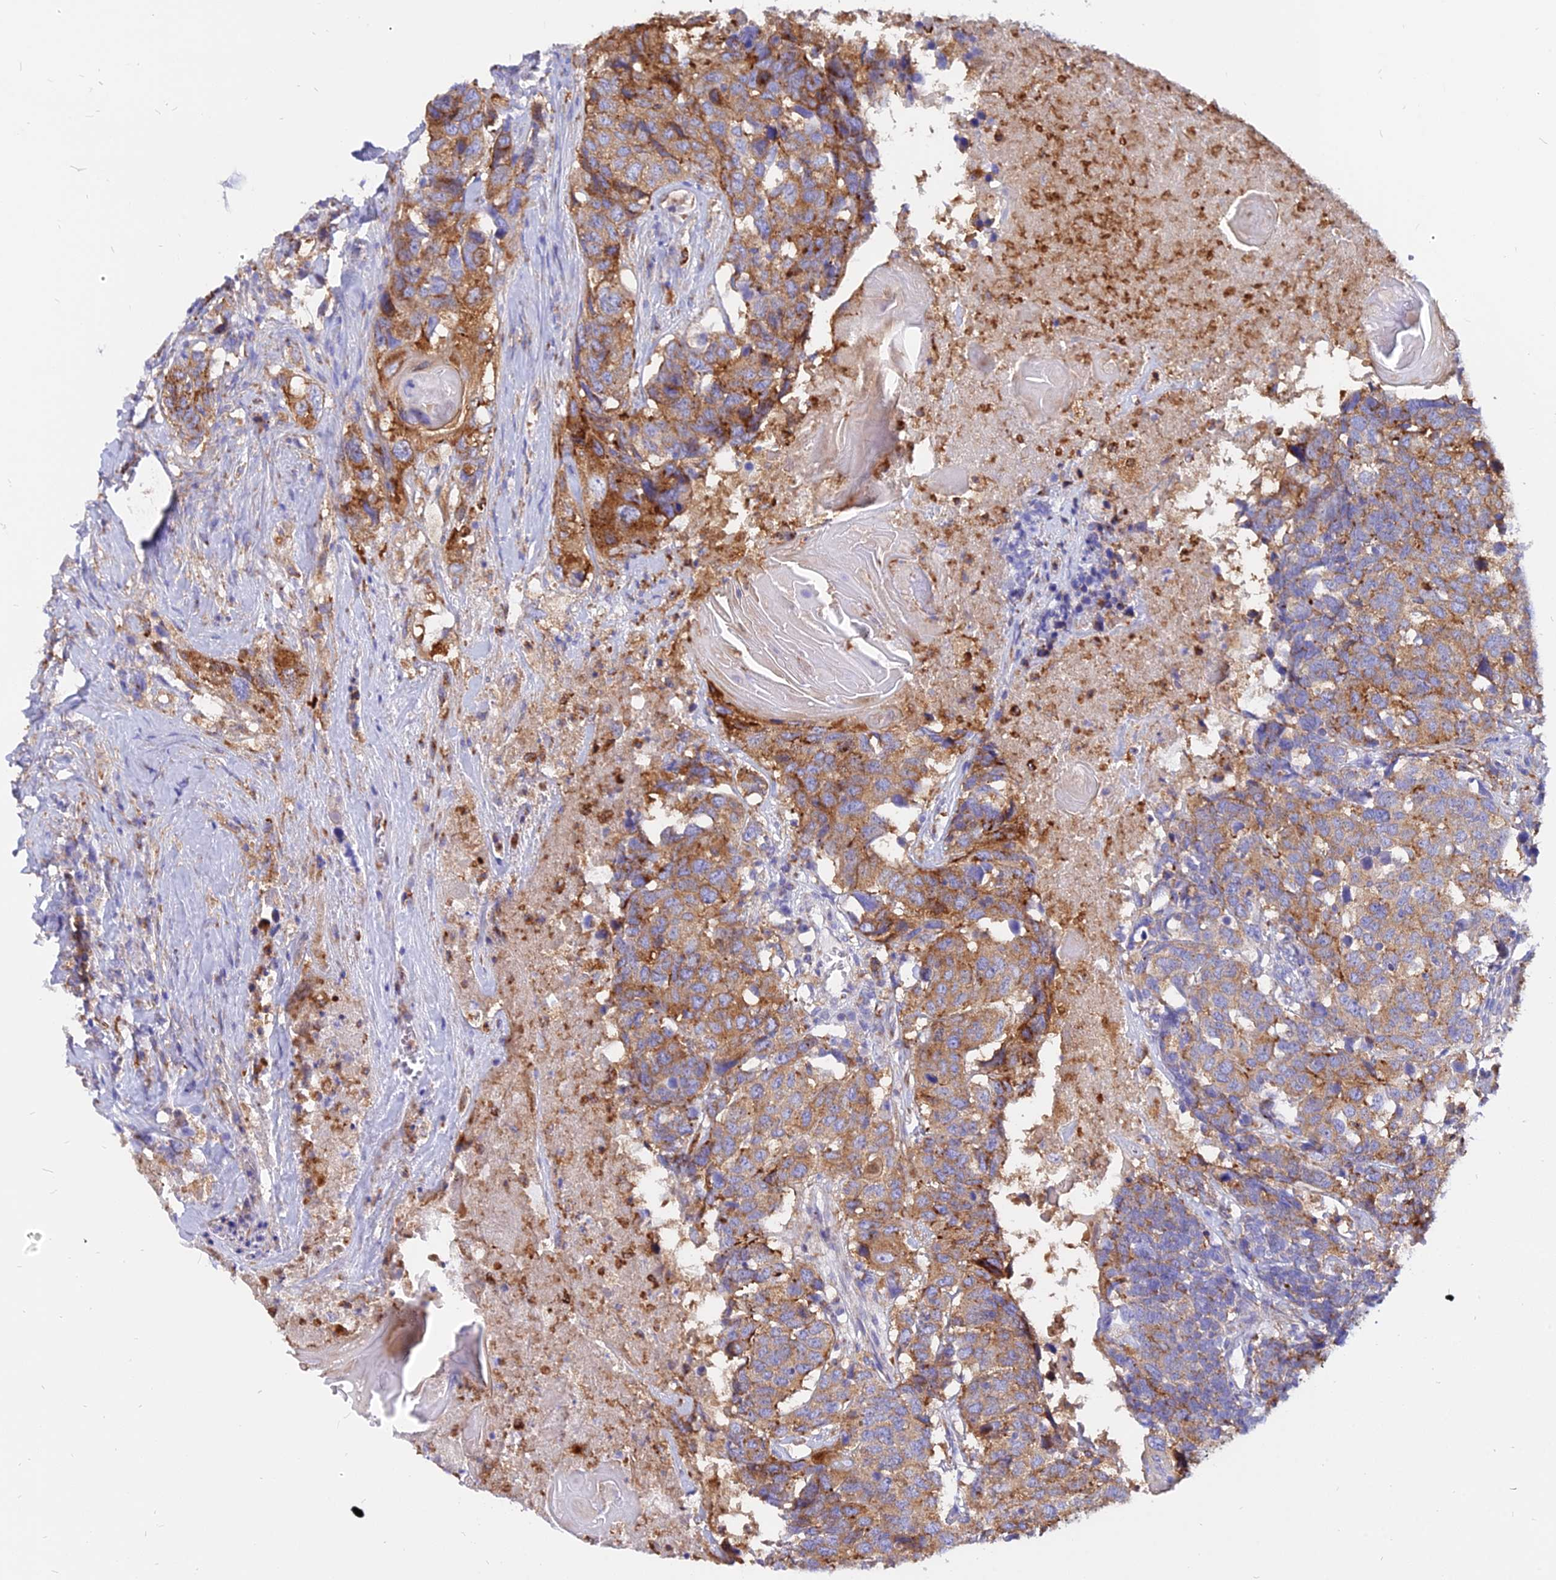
{"staining": {"intensity": "moderate", "quantity": ">75%", "location": "cytoplasmic/membranous"}, "tissue": "head and neck cancer", "cell_type": "Tumor cells", "image_type": "cancer", "snomed": [{"axis": "morphology", "description": "Squamous cell carcinoma, NOS"}, {"axis": "topography", "description": "Head-Neck"}], "caption": "Head and neck cancer (squamous cell carcinoma) stained with DAB (3,3'-diaminobenzidine) IHC reveals medium levels of moderate cytoplasmic/membranous staining in about >75% of tumor cells. The staining is performed using DAB (3,3'-diaminobenzidine) brown chromogen to label protein expression. The nuclei are counter-stained blue using hematoxylin.", "gene": "AGTRAP", "patient": {"sex": "male", "age": 66}}